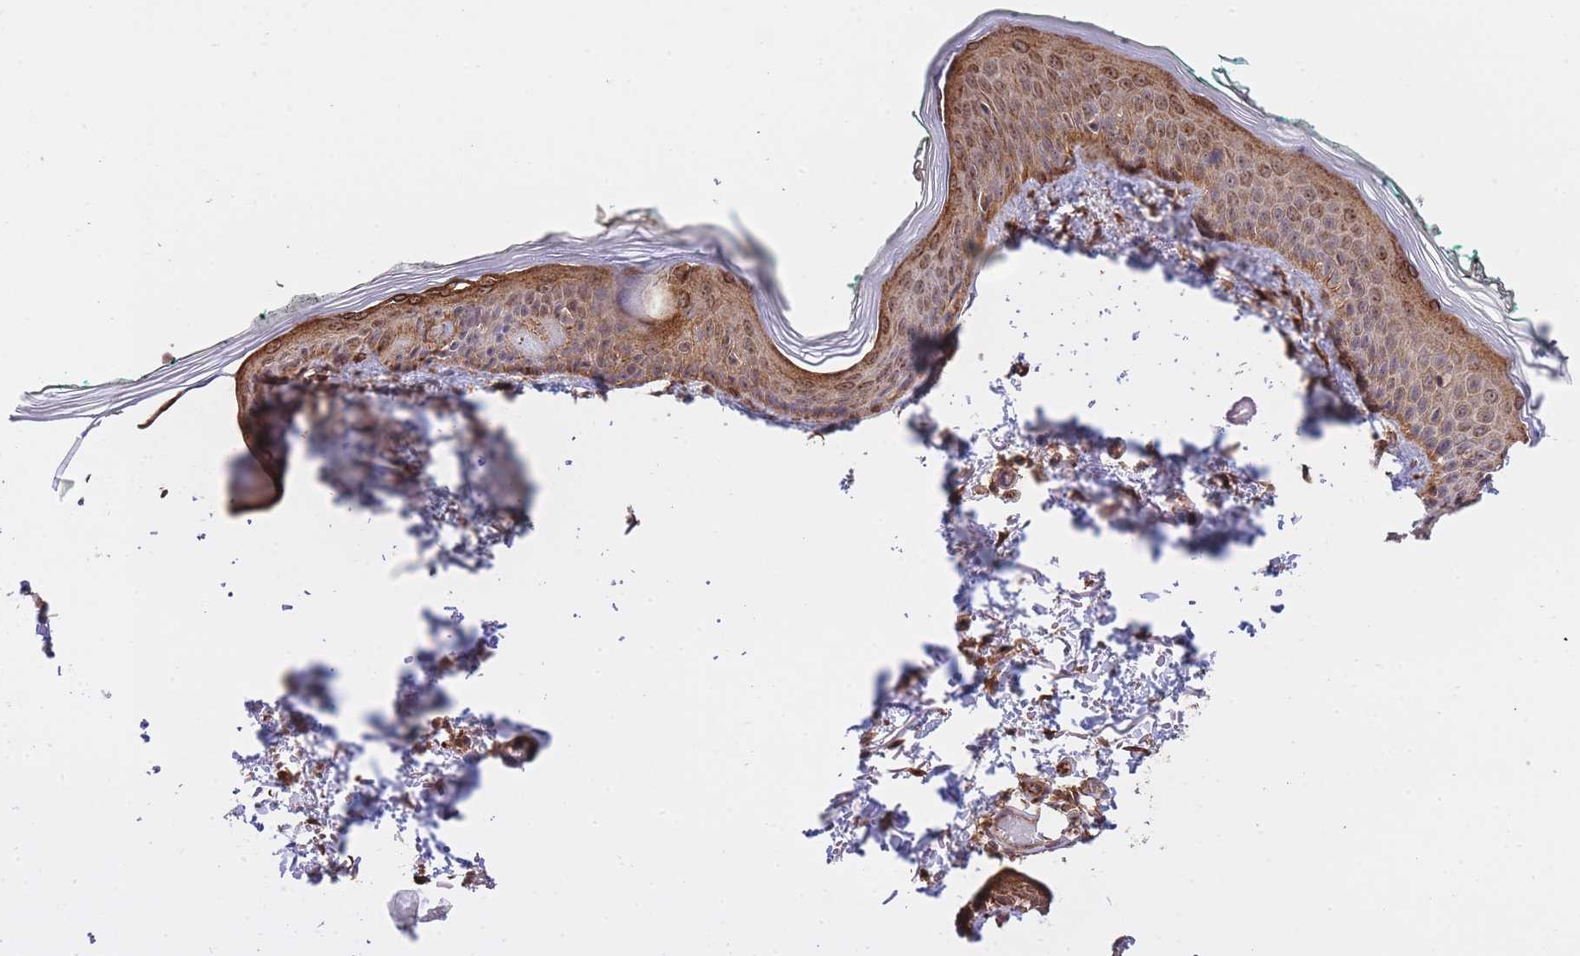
{"staining": {"intensity": "strong", "quantity": ">75%", "location": "cytoplasmic/membranous"}, "tissue": "skin", "cell_type": "Fibroblasts", "image_type": "normal", "snomed": [{"axis": "morphology", "description": "Normal tissue, NOS"}, {"axis": "morphology", "description": "Malignant melanoma, NOS"}, {"axis": "topography", "description": "Skin"}], "caption": "Skin stained with IHC demonstrates strong cytoplasmic/membranous expression in about >75% of fibroblasts. (Brightfield microscopy of DAB IHC at high magnification).", "gene": "EXOSC8", "patient": {"sex": "male", "age": 62}}